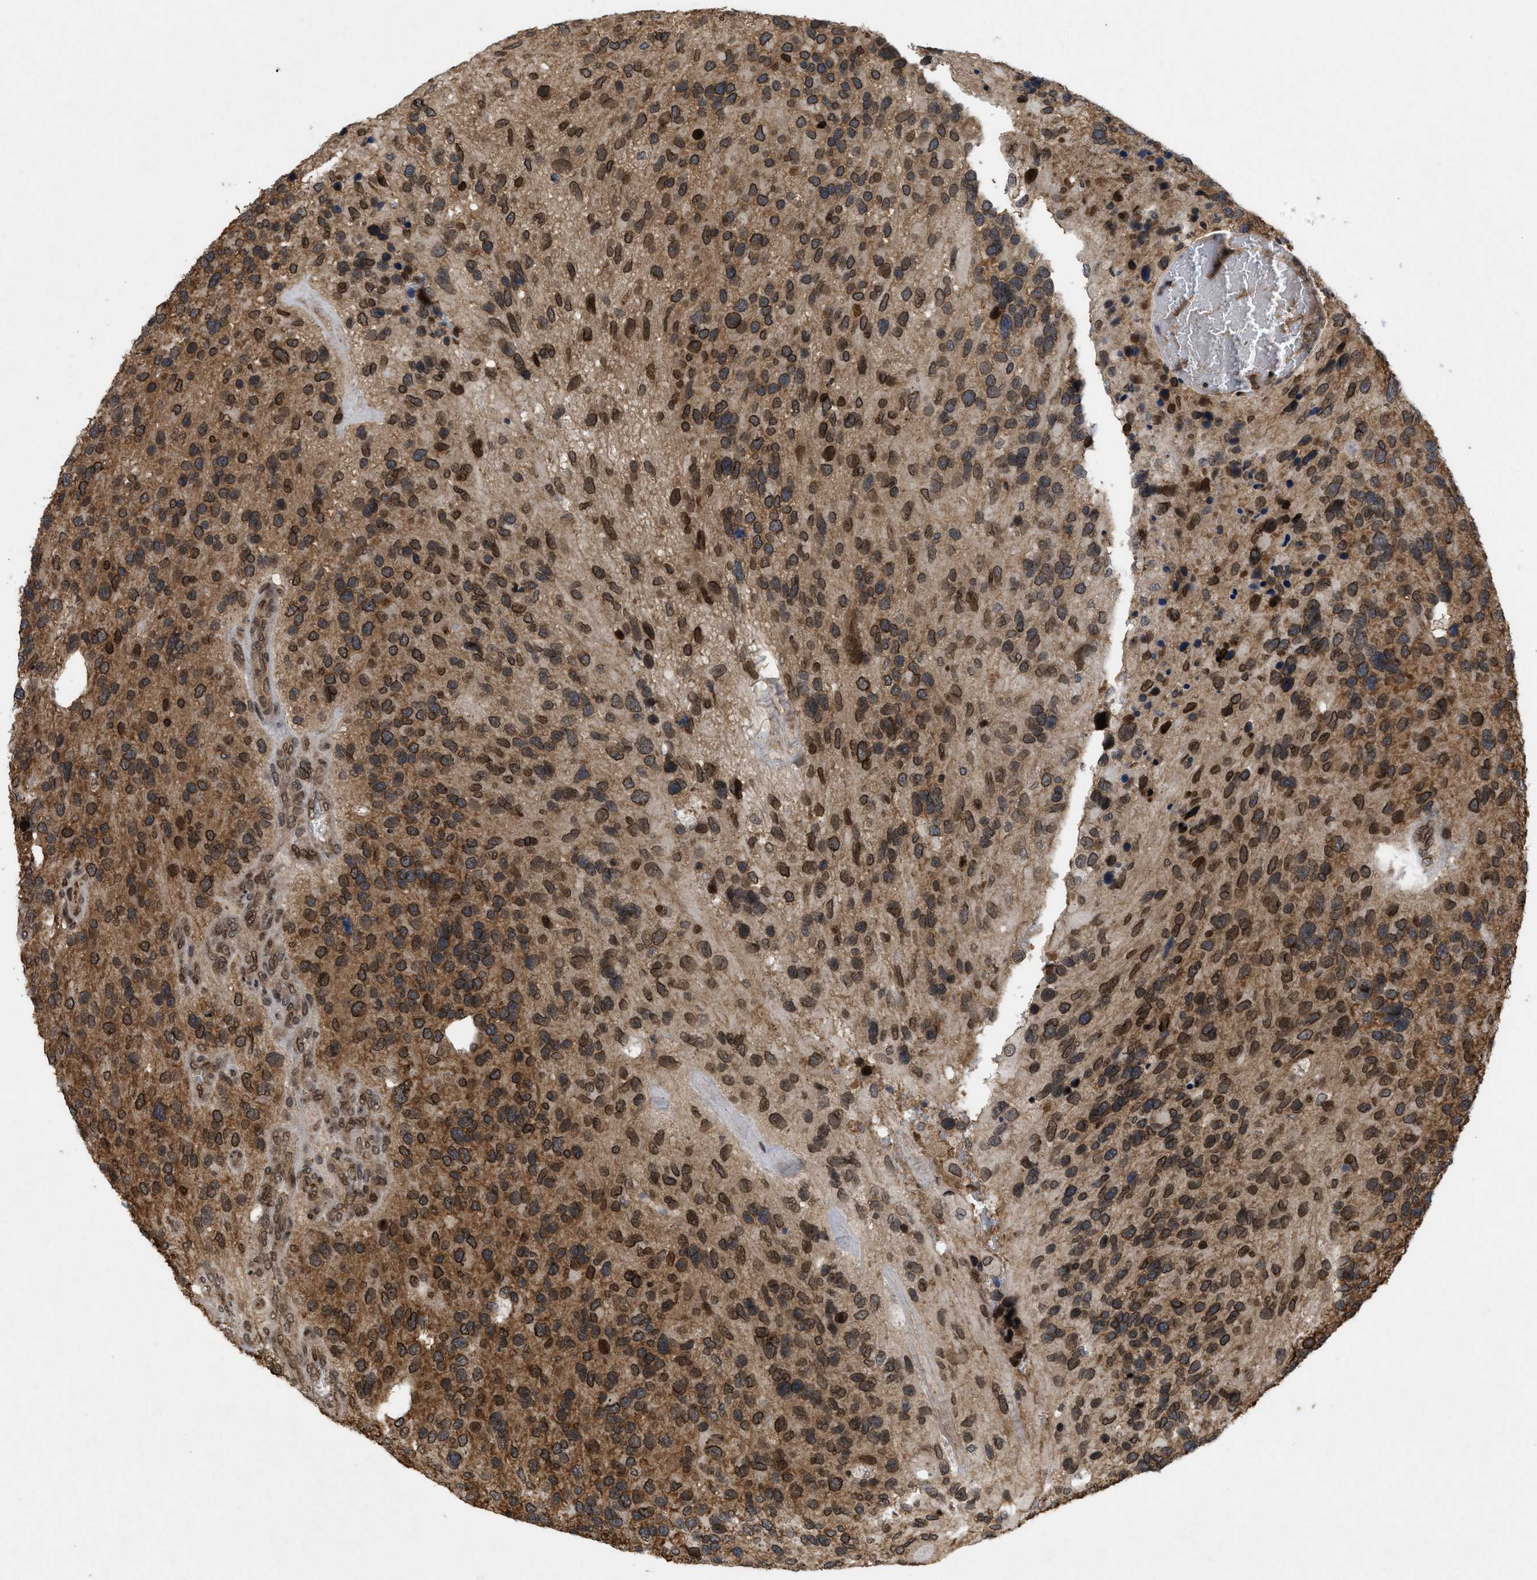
{"staining": {"intensity": "strong", "quantity": ">75%", "location": "cytoplasmic/membranous,nuclear"}, "tissue": "glioma", "cell_type": "Tumor cells", "image_type": "cancer", "snomed": [{"axis": "morphology", "description": "Glioma, malignant, High grade"}, {"axis": "topography", "description": "Brain"}], "caption": "Protein staining reveals strong cytoplasmic/membranous and nuclear positivity in about >75% of tumor cells in malignant high-grade glioma.", "gene": "CRY1", "patient": {"sex": "female", "age": 58}}